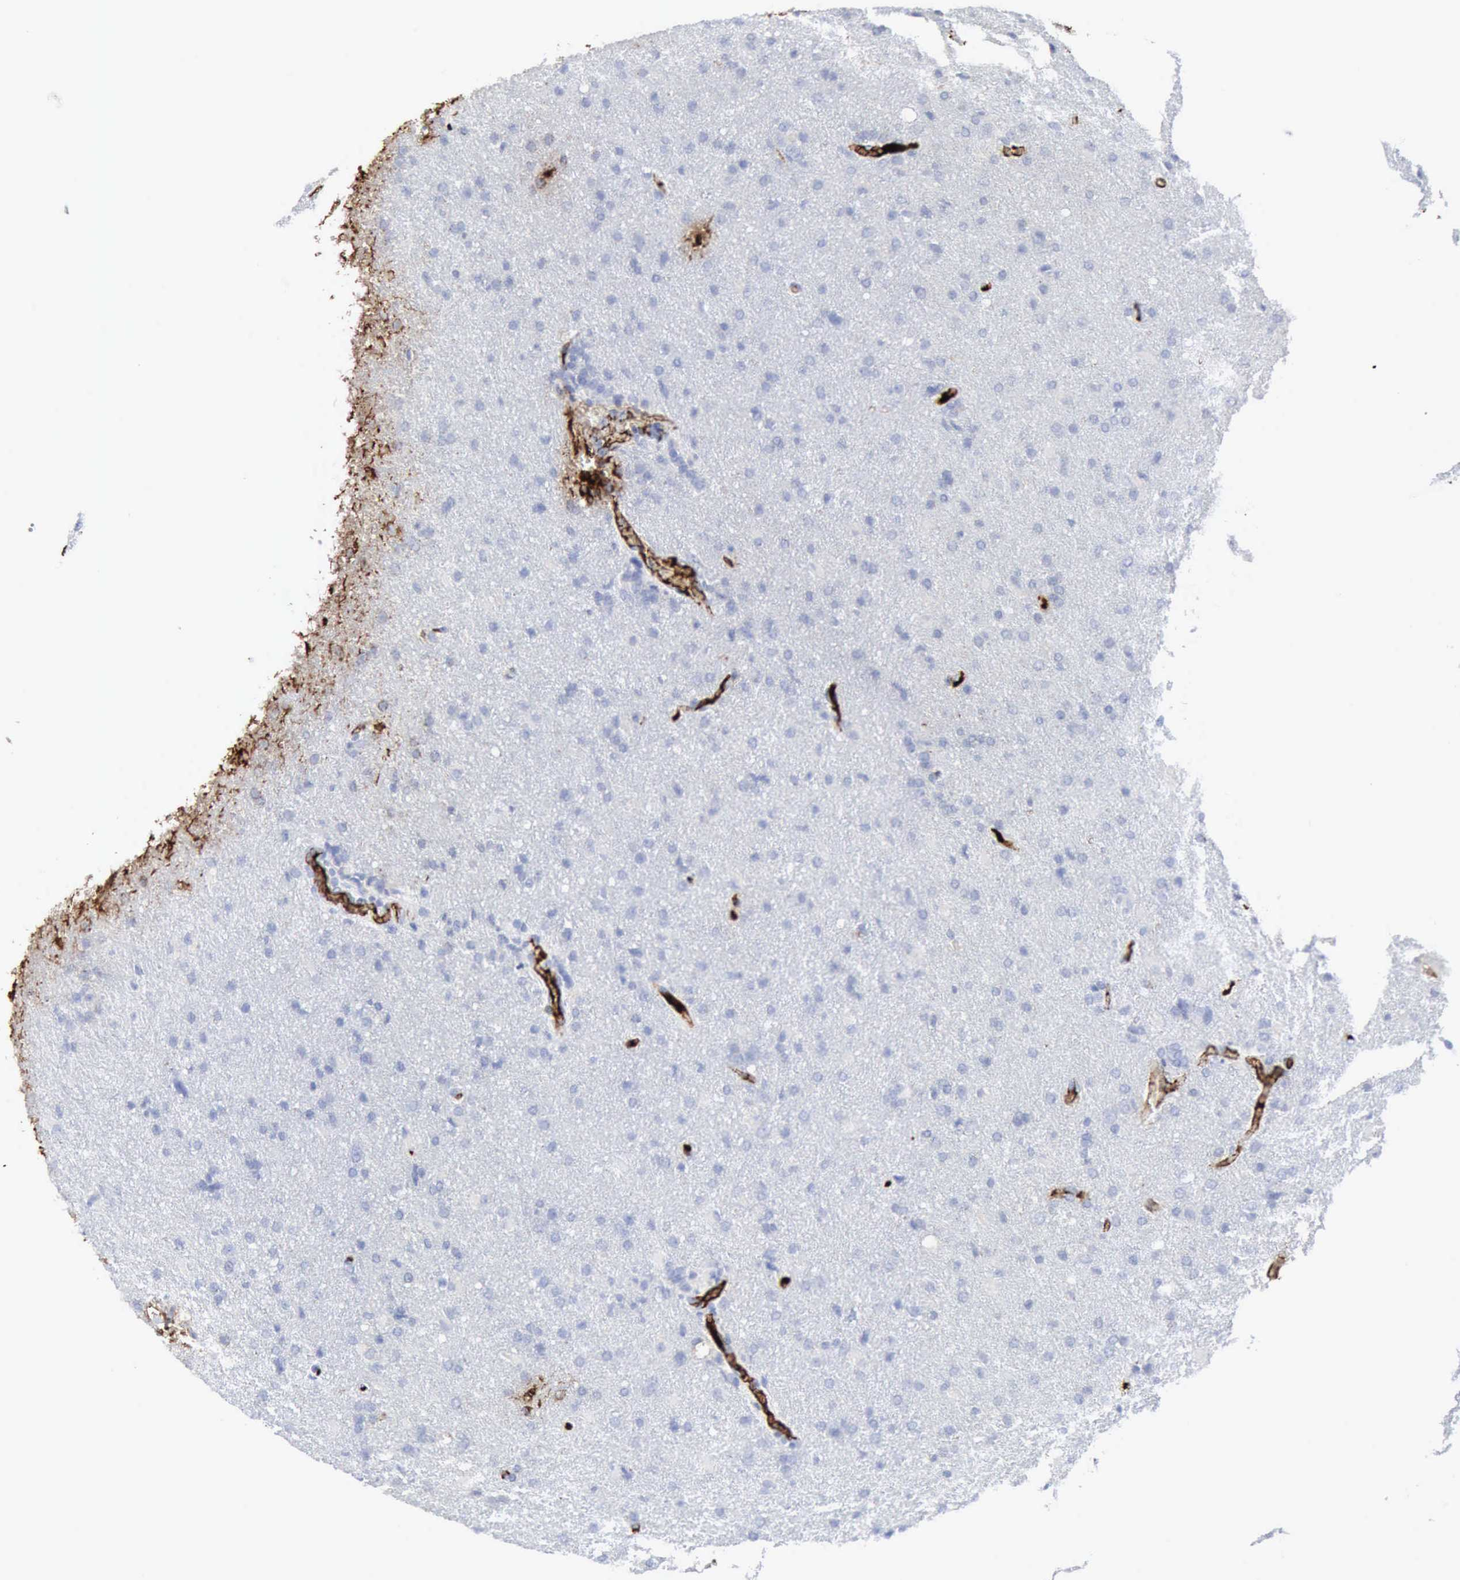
{"staining": {"intensity": "negative", "quantity": "none", "location": "none"}, "tissue": "glioma", "cell_type": "Tumor cells", "image_type": "cancer", "snomed": [{"axis": "morphology", "description": "Glioma, malignant, High grade"}, {"axis": "topography", "description": "Brain"}], "caption": "There is no significant positivity in tumor cells of glioma. (DAB (3,3'-diaminobenzidine) IHC with hematoxylin counter stain).", "gene": "C4BPA", "patient": {"sex": "male", "age": 68}}